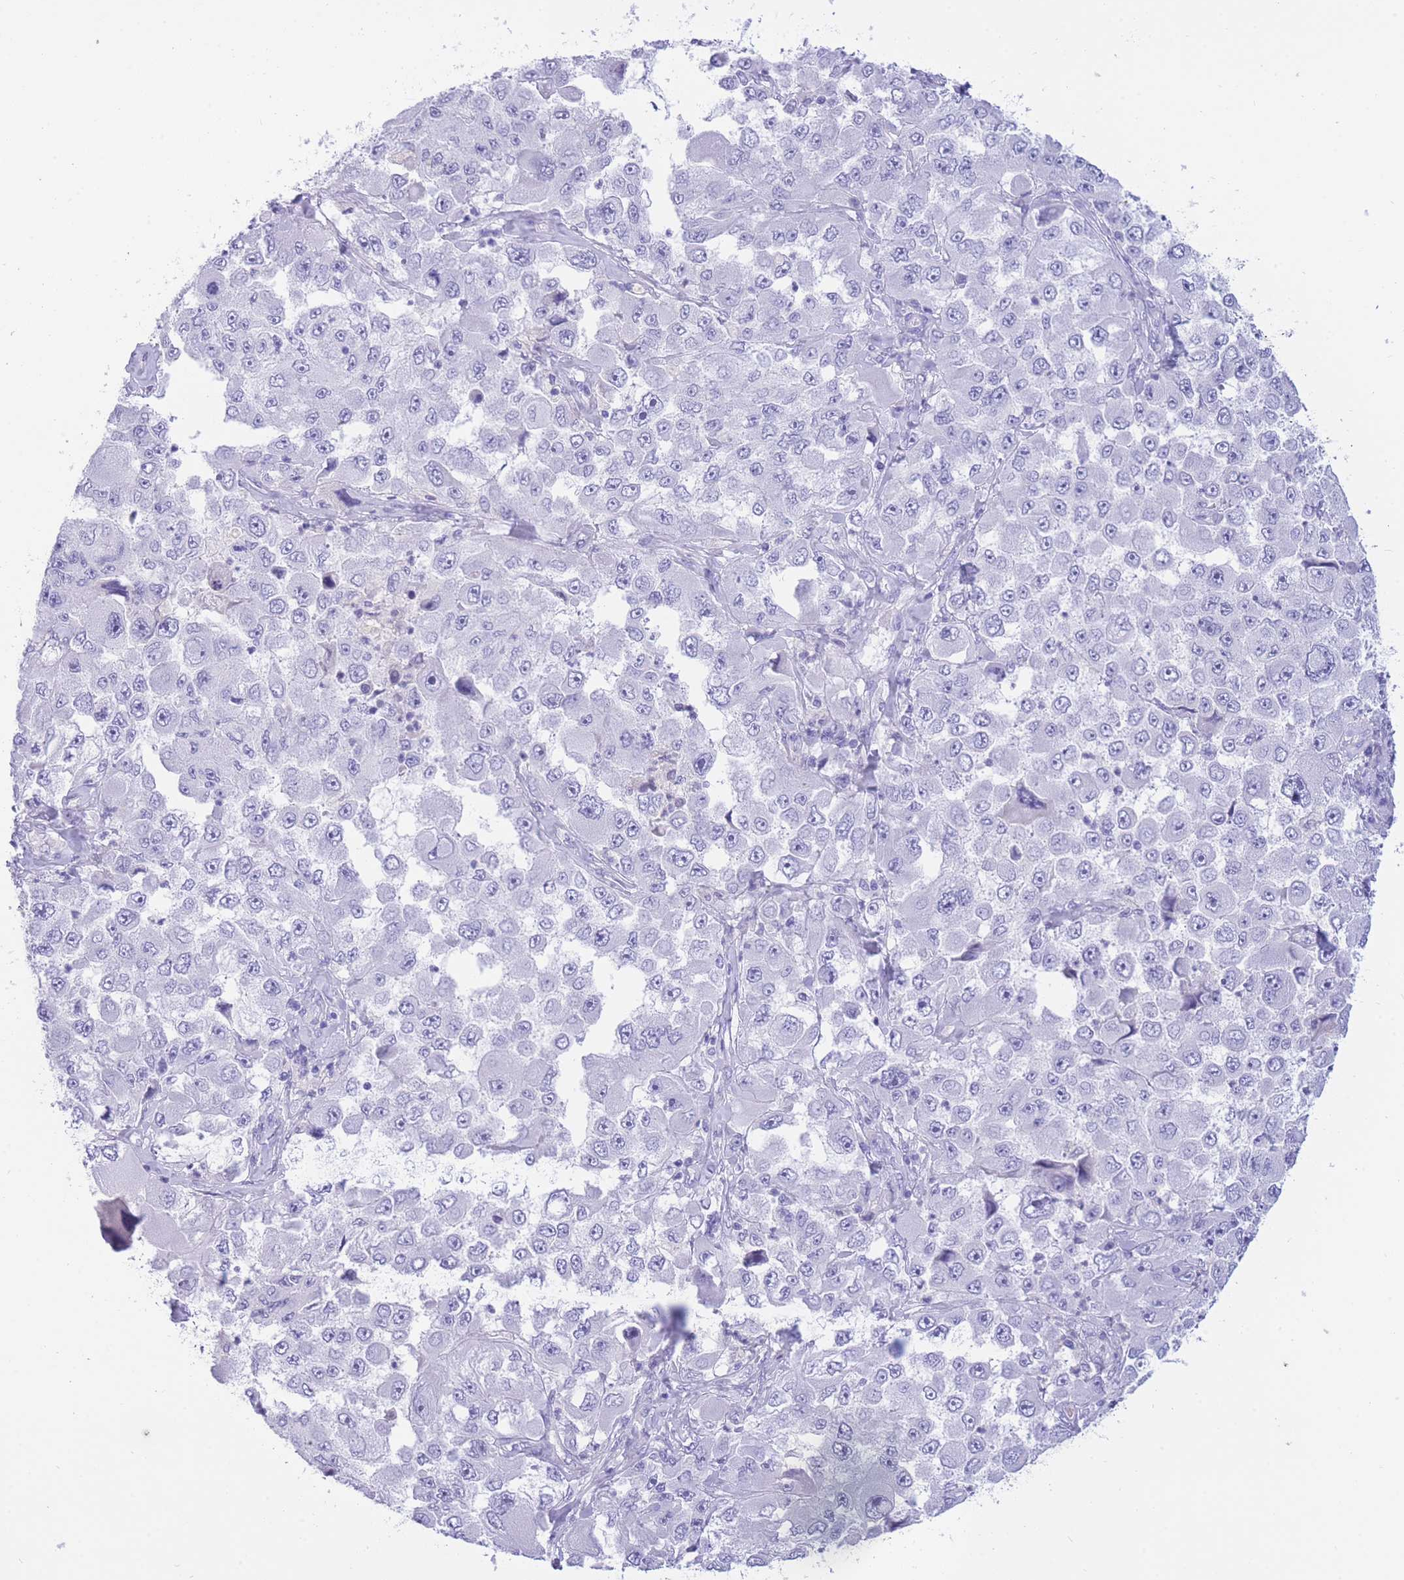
{"staining": {"intensity": "negative", "quantity": "none", "location": "none"}, "tissue": "melanoma", "cell_type": "Tumor cells", "image_type": "cancer", "snomed": [{"axis": "morphology", "description": "Malignant melanoma, Metastatic site"}, {"axis": "topography", "description": "Lymph node"}], "caption": "A photomicrograph of melanoma stained for a protein shows no brown staining in tumor cells. Nuclei are stained in blue.", "gene": "SULT1A1", "patient": {"sex": "male", "age": 62}}